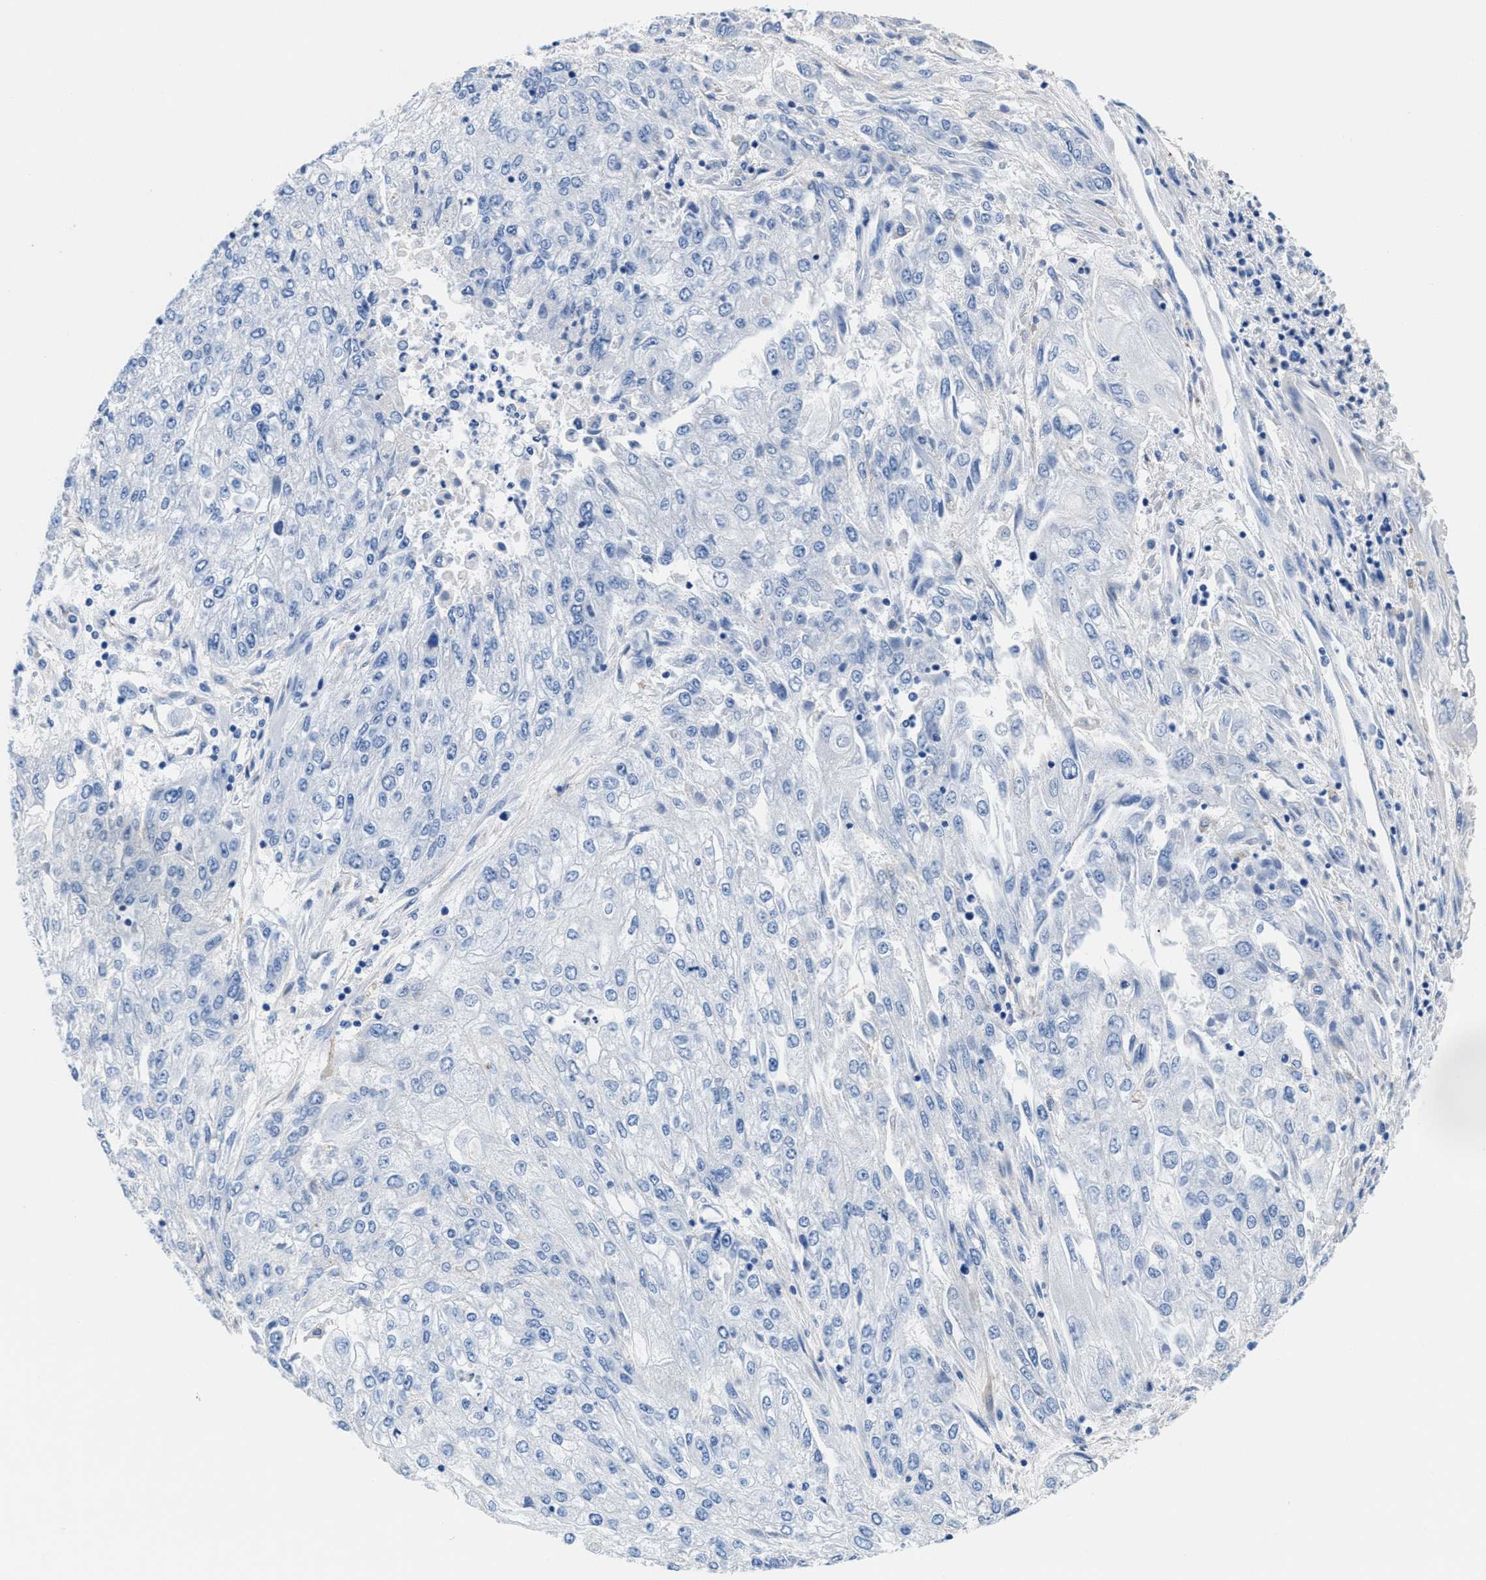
{"staining": {"intensity": "negative", "quantity": "none", "location": "none"}, "tissue": "endometrial cancer", "cell_type": "Tumor cells", "image_type": "cancer", "snomed": [{"axis": "morphology", "description": "Adenocarcinoma, NOS"}, {"axis": "topography", "description": "Endometrium"}], "caption": "This is an immunohistochemistry (IHC) histopathology image of human endometrial cancer (adenocarcinoma). There is no staining in tumor cells.", "gene": "SLFN13", "patient": {"sex": "female", "age": 49}}